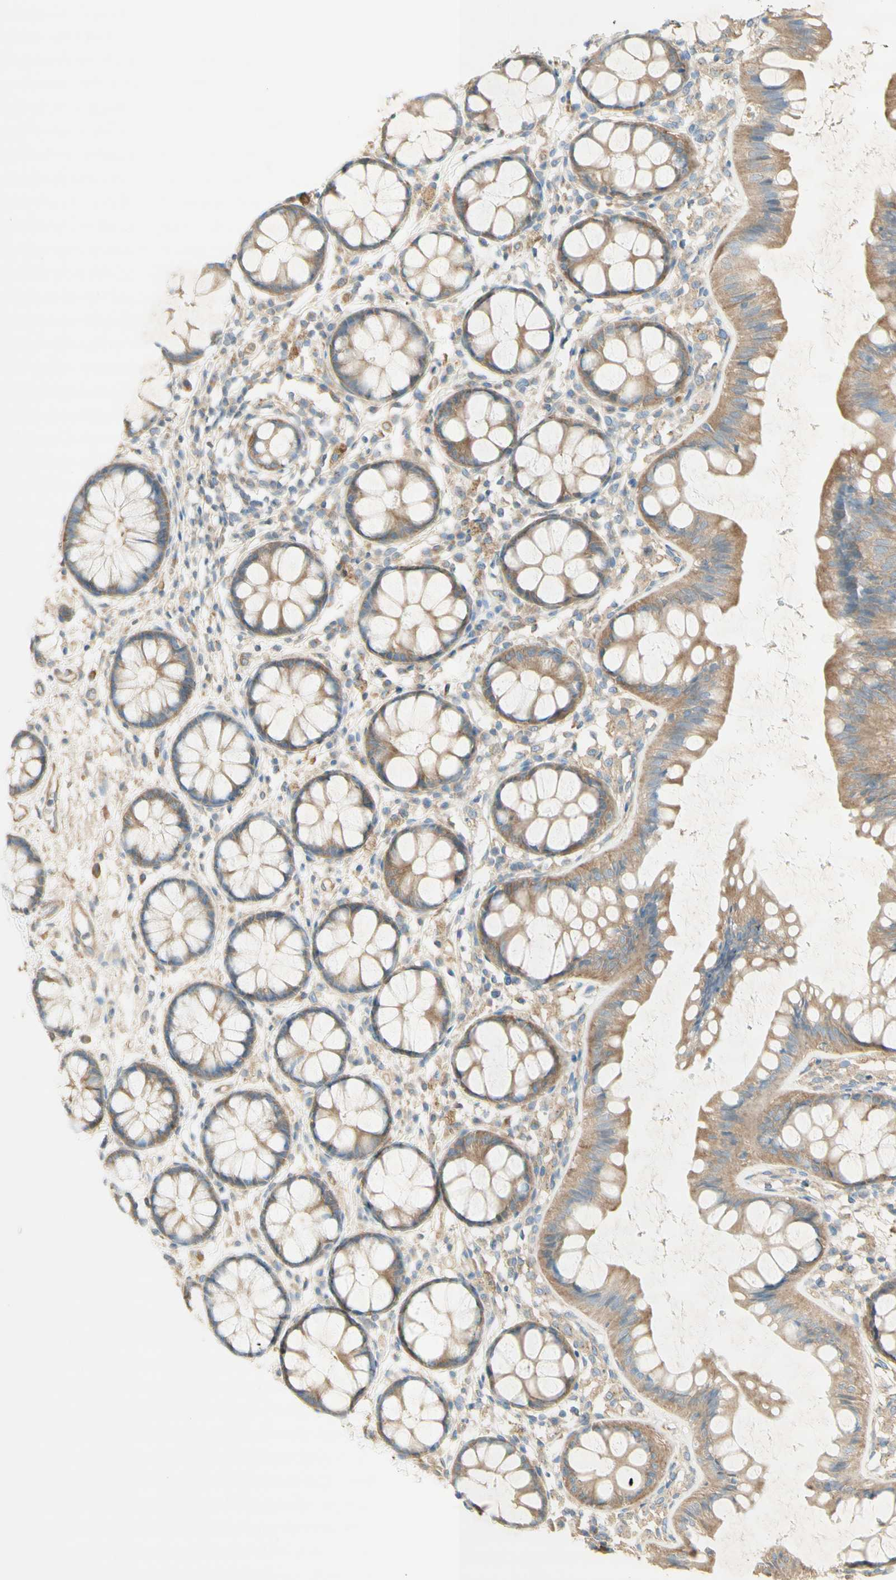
{"staining": {"intensity": "weak", "quantity": ">75%", "location": "cytoplasmic/membranous"}, "tissue": "rectum", "cell_type": "Glandular cells", "image_type": "normal", "snomed": [{"axis": "morphology", "description": "Normal tissue, NOS"}, {"axis": "topography", "description": "Rectum"}], "caption": "A high-resolution photomicrograph shows immunohistochemistry (IHC) staining of normal rectum, which exhibits weak cytoplasmic/membranous staining in approximately >75% of glandular cells. (DAB (3,3'-diaminobenzidine) = brown stain, brightfield microscopy at high magnification).", "gene": "DYNC1H1", "patient": {"sex": "female", "age": 66}}